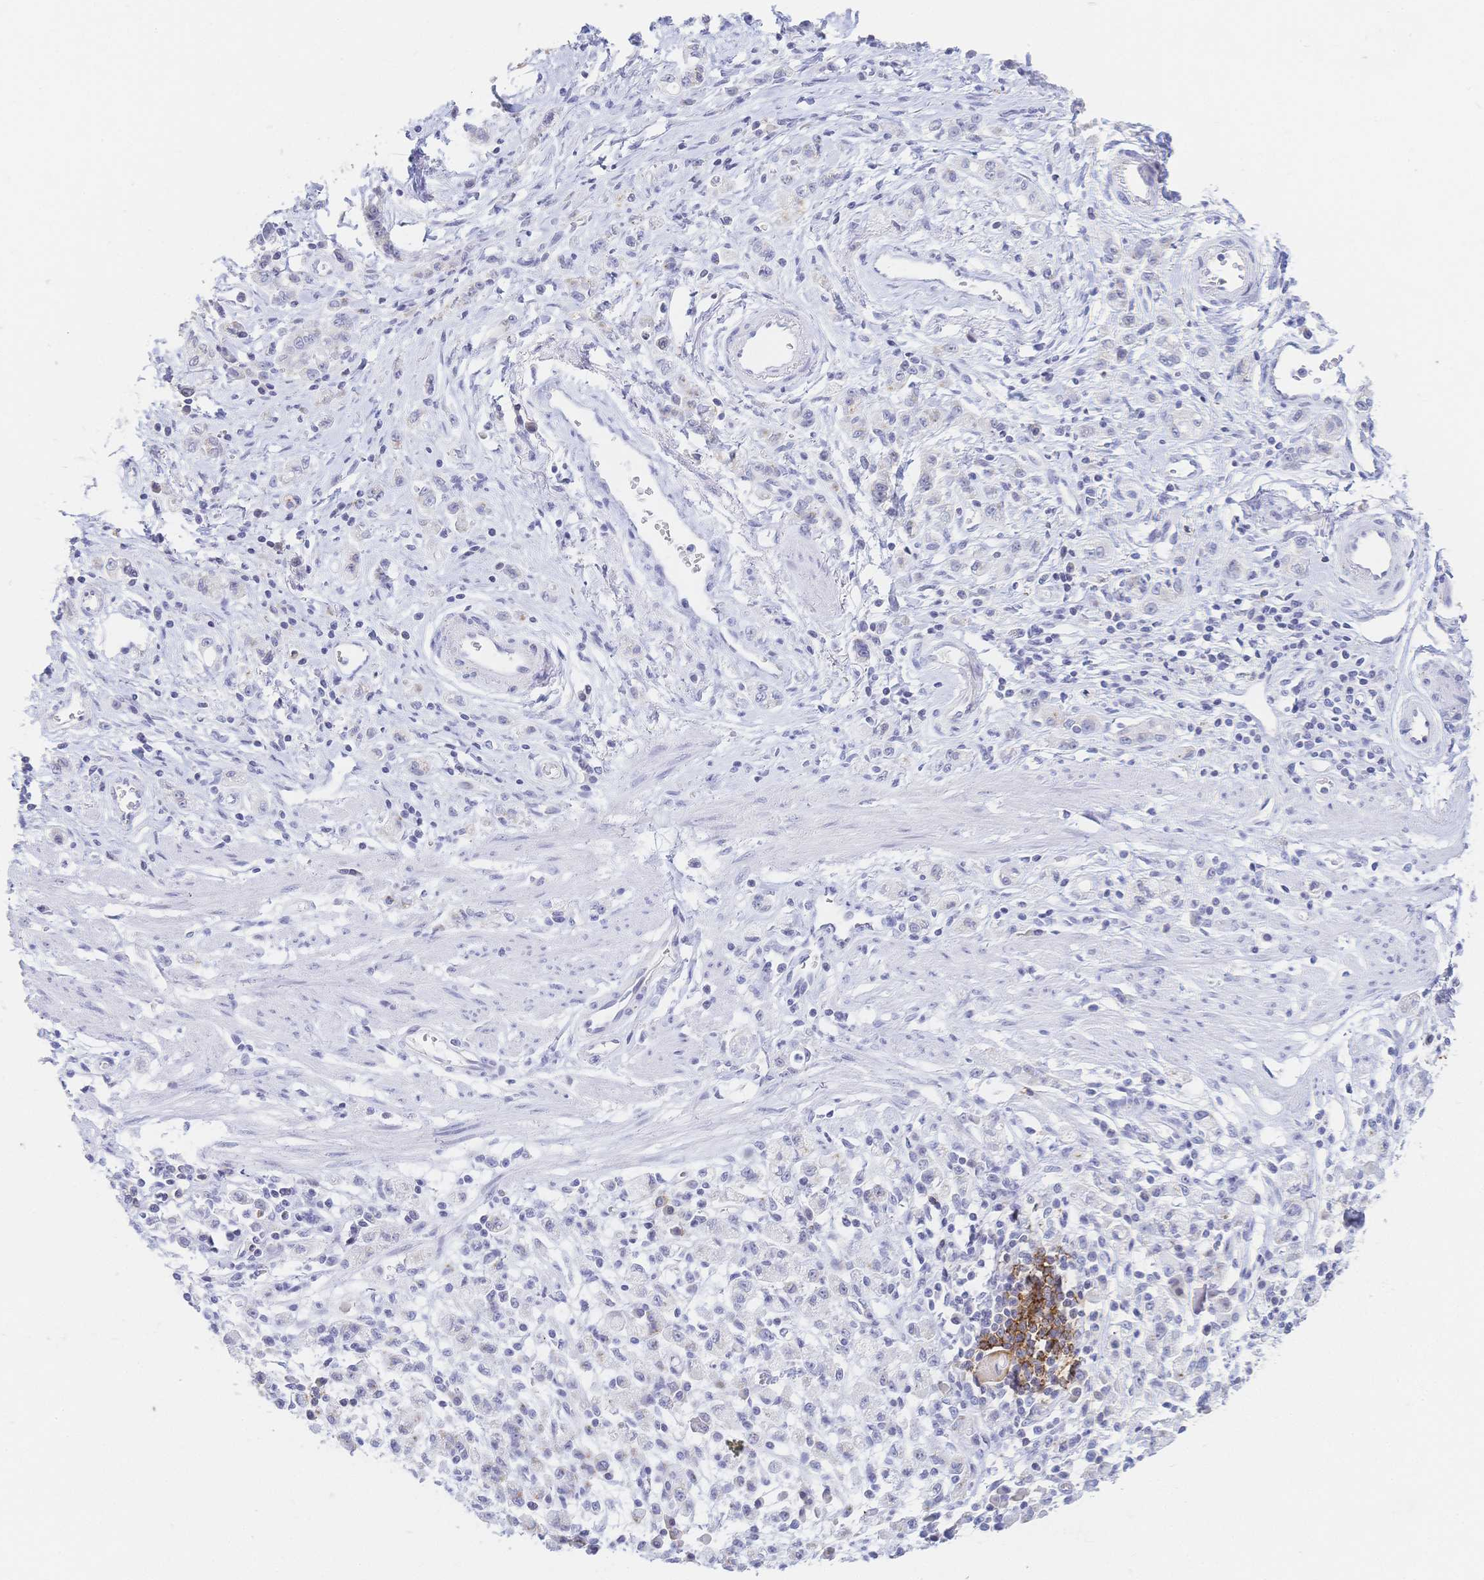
{"staining": {"intensity": "negative", "quantity": "none", "location": "none"}, "tissue": "stomach cancer", "cell_type": "Tumor cells", "image_type": "cancer", "snomed": [{"axis": "morphology", "description": "Adenocarcinoma, NOS"}, {"axis": "topography", "description": "Stomach"}], "caption": "There is no significant staining in tumor cells of stomach adenocarcinoma.", "gene": "CR2", "patient": {"sex": "male", "age": 77}}